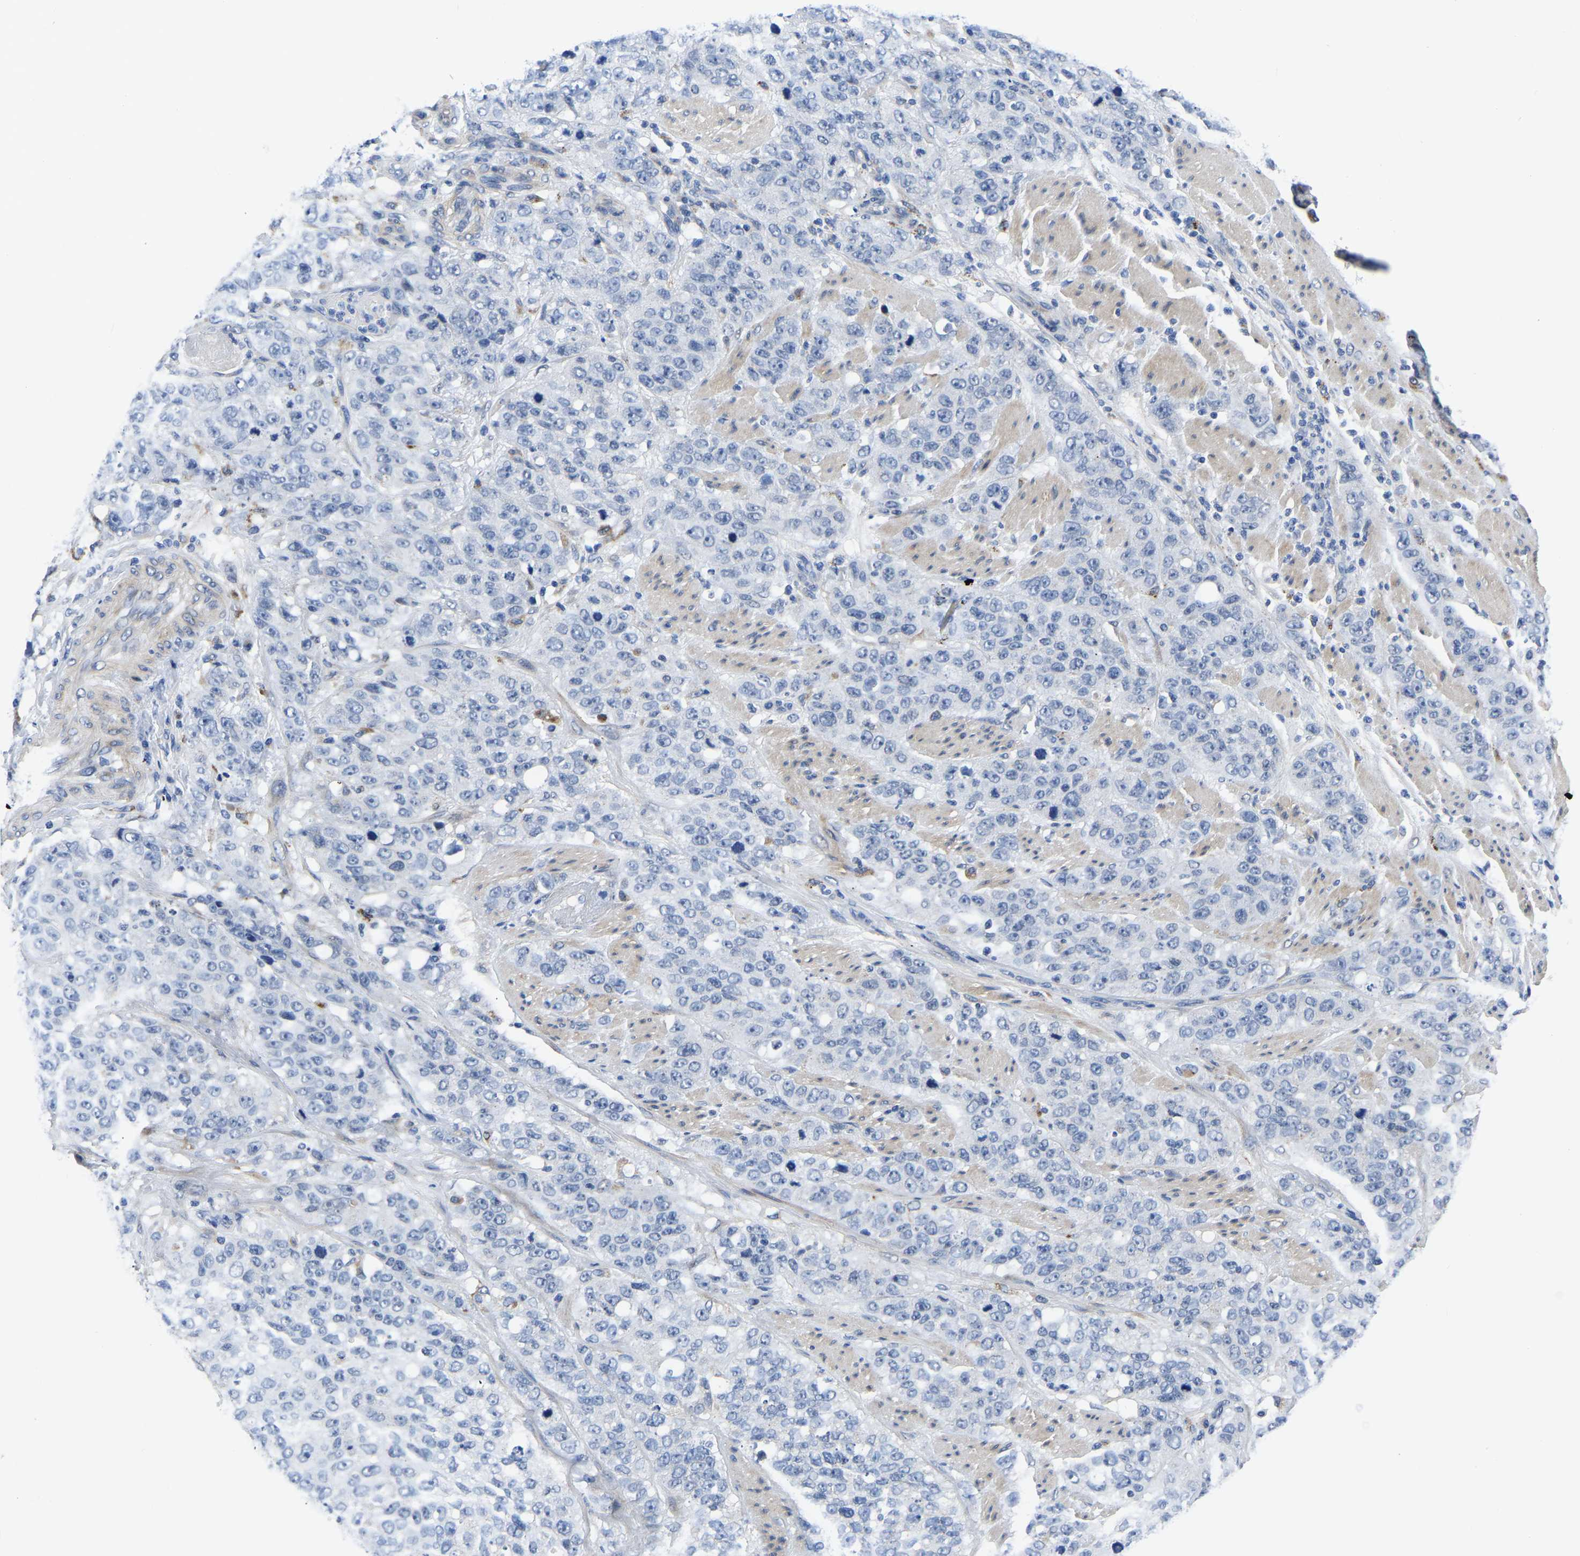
{"staining": {"intensity": "negative", "quantity": "none", "location": "none"}, "tissue": "stomach cancer", "cell_type": "Tumor cells", "image_type": "cancer", "snomed": [{"axis": "morphology", "description": "Adenocarcinoma, NOS"}, {"axis": "topography", "description": "Stomach"}], "caption": "Stomach cancer (adenocarcinoma) was stained to show a protein in brown. There is no significant staining in tumor cells.", "gene": "PDLIM7", "patient": {"sex": "male", "age": 48}}